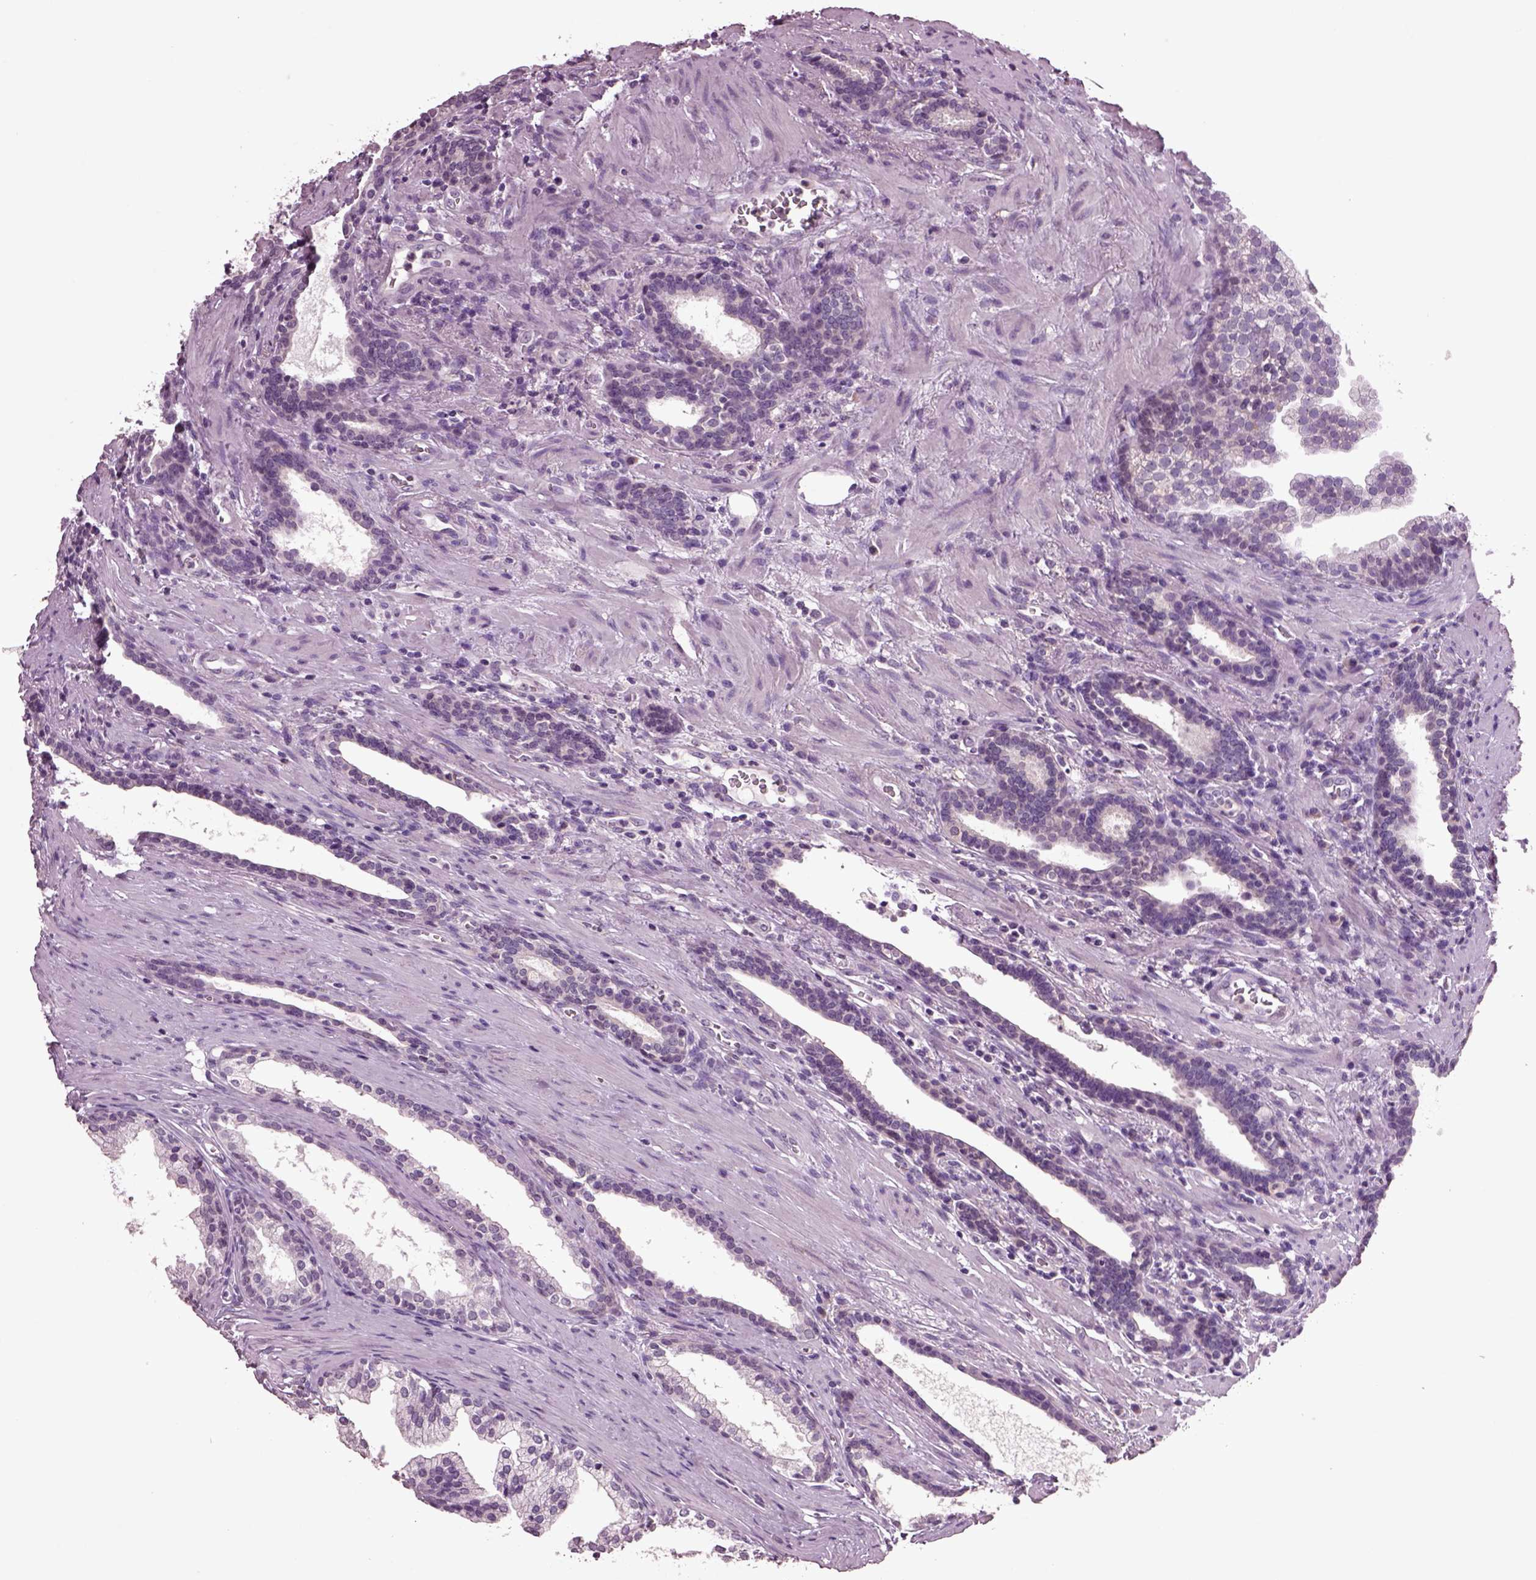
{"staining": {"intensity": "negative", "quantity": "none", "location": "none"}, "tissue": "prostate cancer", "cell_type": "Tumor cells", "image_type": "cancer", "snomed": [{"axis": "morphology", "description": "Adenocarcinoma, NOS"}, {"axis": "topography", "description": "Prostate"}], "caption": "Tumor cells are negative for protein expression in human prostate cancer (adenocarcinoma).", "gene": "CLPSL1", "patient": {"sex": "male", "age": 66}}